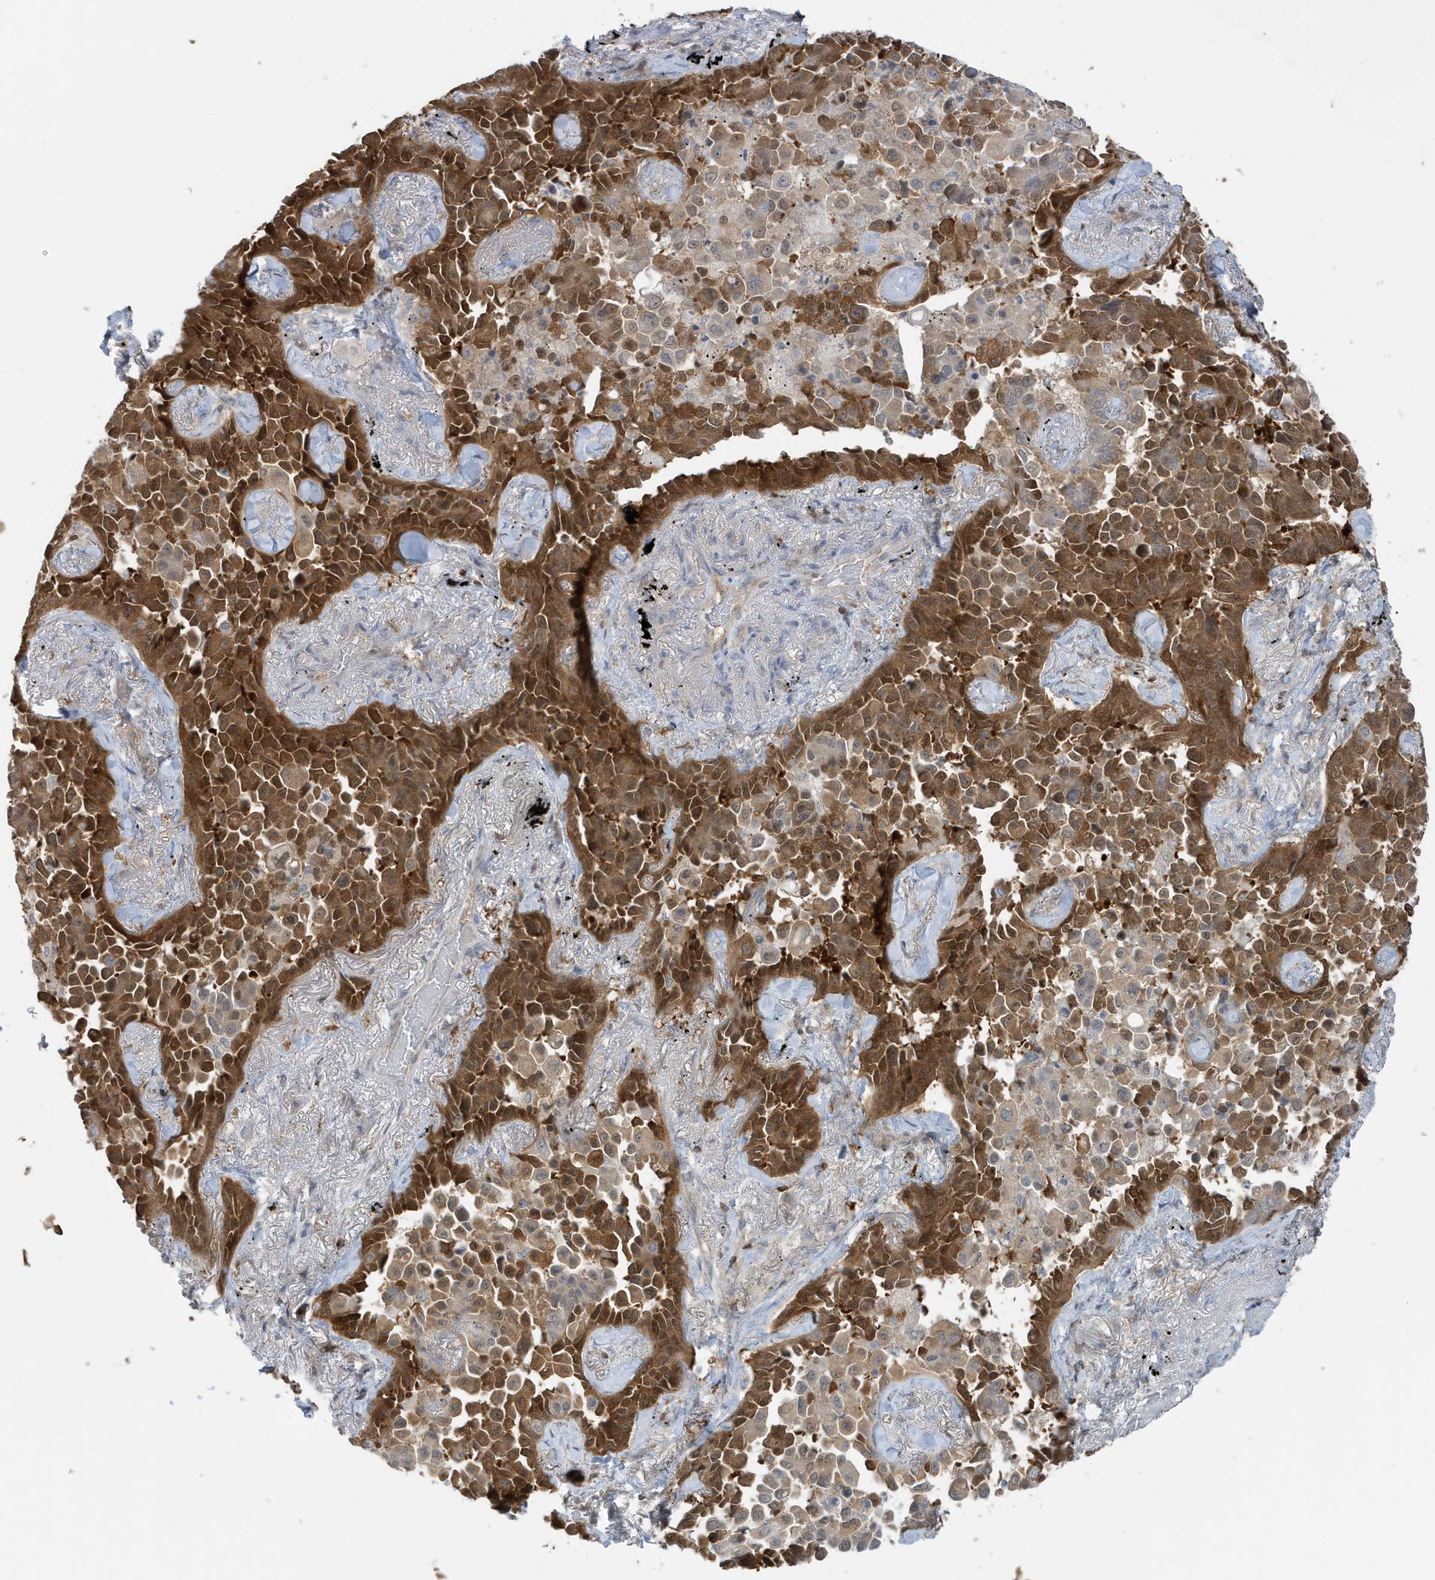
{"staining": {"intensity": "strong", "quantity": ">75%", "location": "cytoplasmic/membranous"}, "tissue": "lung cancer", "cell_type": "Tumor cells", "image_type": "cancer", "snomed": [{"axis": "morphology", "description": "Adenocarcinoma, NOS"}, {"axis": "topography", "description": "Lung"}], "caption": "Immunohistochemistry histopathology image of neoplastic tissue: human lung adenocarcinoma stained using immunohistochemistry exhibits high levels of strong protein expression localized specifically in the cytoplasmic/membranous of tumor cells, appearing as a cytoplasmic/membranous brown color.", "gene": "OGA", "patient": {"sex": "female", "age": 67}}